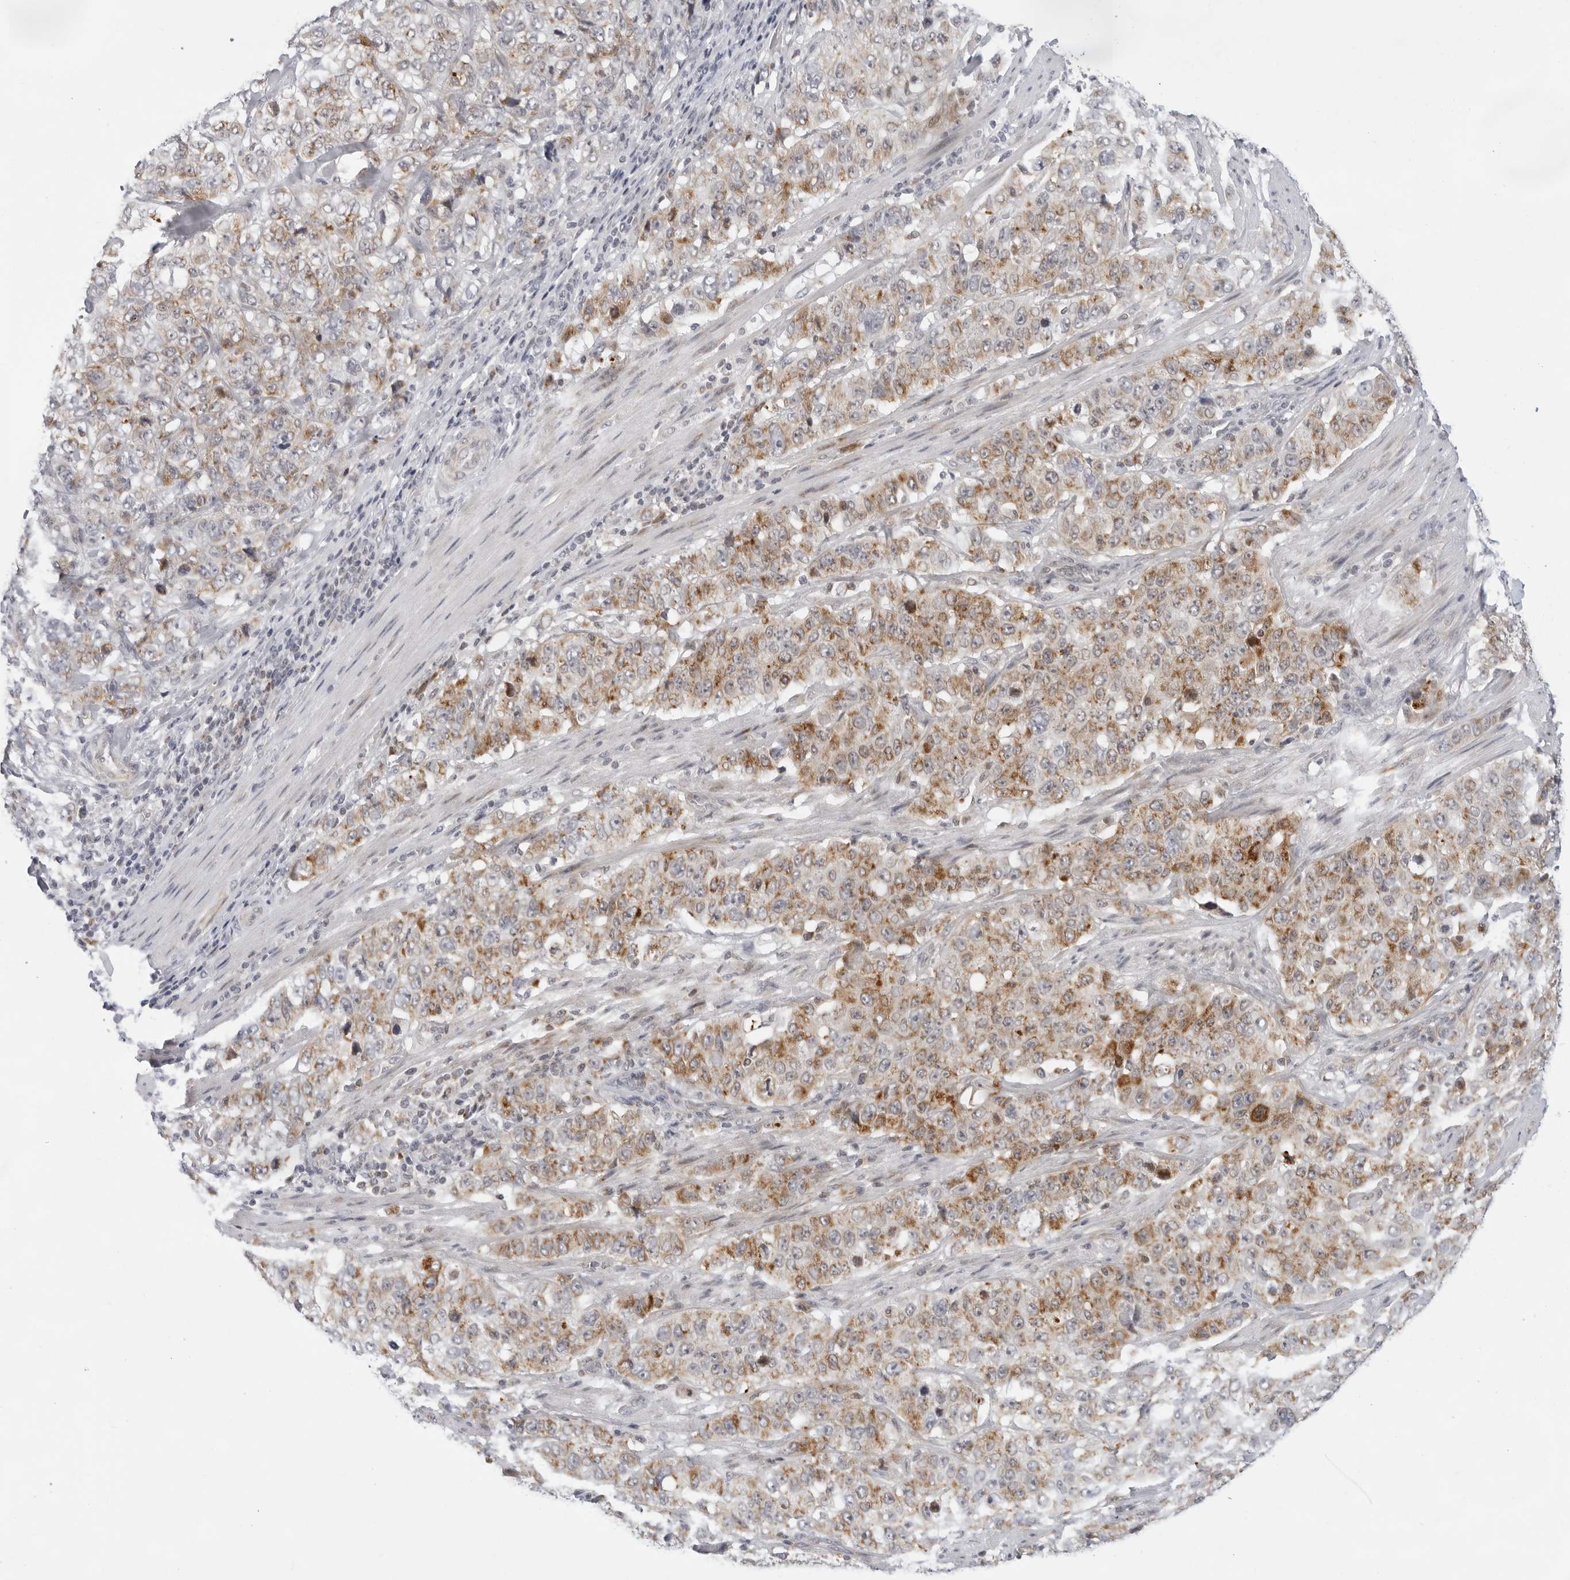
{"staining": {"intensity": "moderate", "quantity": ">75%", "location": "cytoplasmic/membranous"}, "tissue": "stomach cancer", "cell_type": "Tumor cells", "image_type": "cancer", "snomed": [{"axis": "morphology", "description": "Adenocarcinoma, NOS"}, {"axis": "topography", "description": "Stomach"}], "caption": "Stomach cancer was stained to show a protein in brown. There is medium levels of moderate cytoplasmic/membranous staining in about >75% of tumor cells. (Stains: DAB (3,3'-diaminobenzidine) in brown, nuclei in blue, Microscopy: brightfield microscopy at high magnification).", "gene": "CIART", "patient": {"sex": "male", "age": 48}}